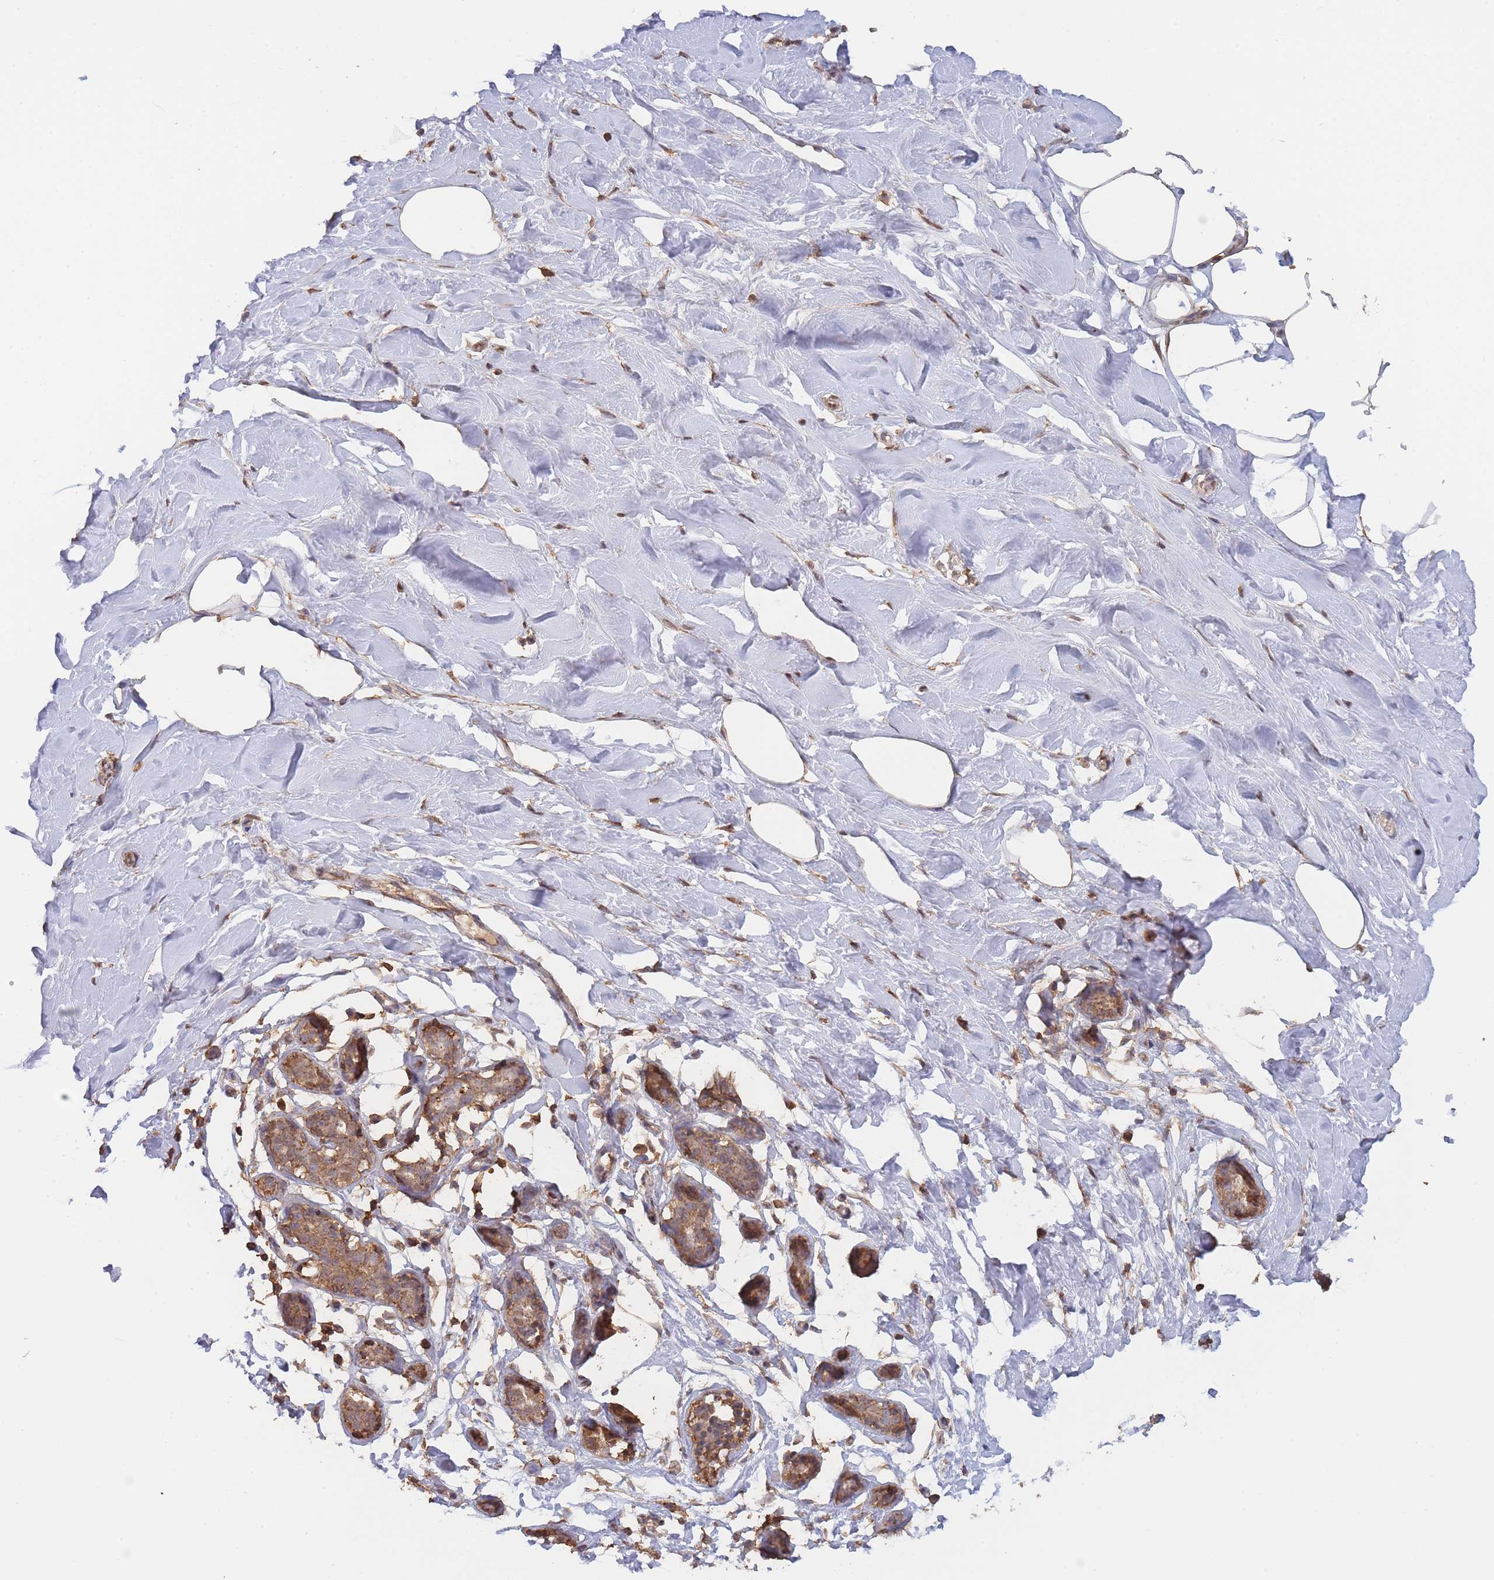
{"staining": {"intensity": "moderate", "quantity": ">75%", "location": "cytoplasmic/membranous"}, "tissue": "breast", "cell_type": "Adipocytes", "image_type": "normal", "snomed": [{"axis": "morphology", "description": "Normal tissue, NOS"}, {"axis": "topography", "description": "Breast"}], "caption": "Breast stained with IHC exhibits moderate cytoplasmic/membranous expression in about >75% of adipocytes. (IHC, brightfield microscopy, high magnification).", "gene": "METRN", "patient": {"sex": "female", "age": 27}}